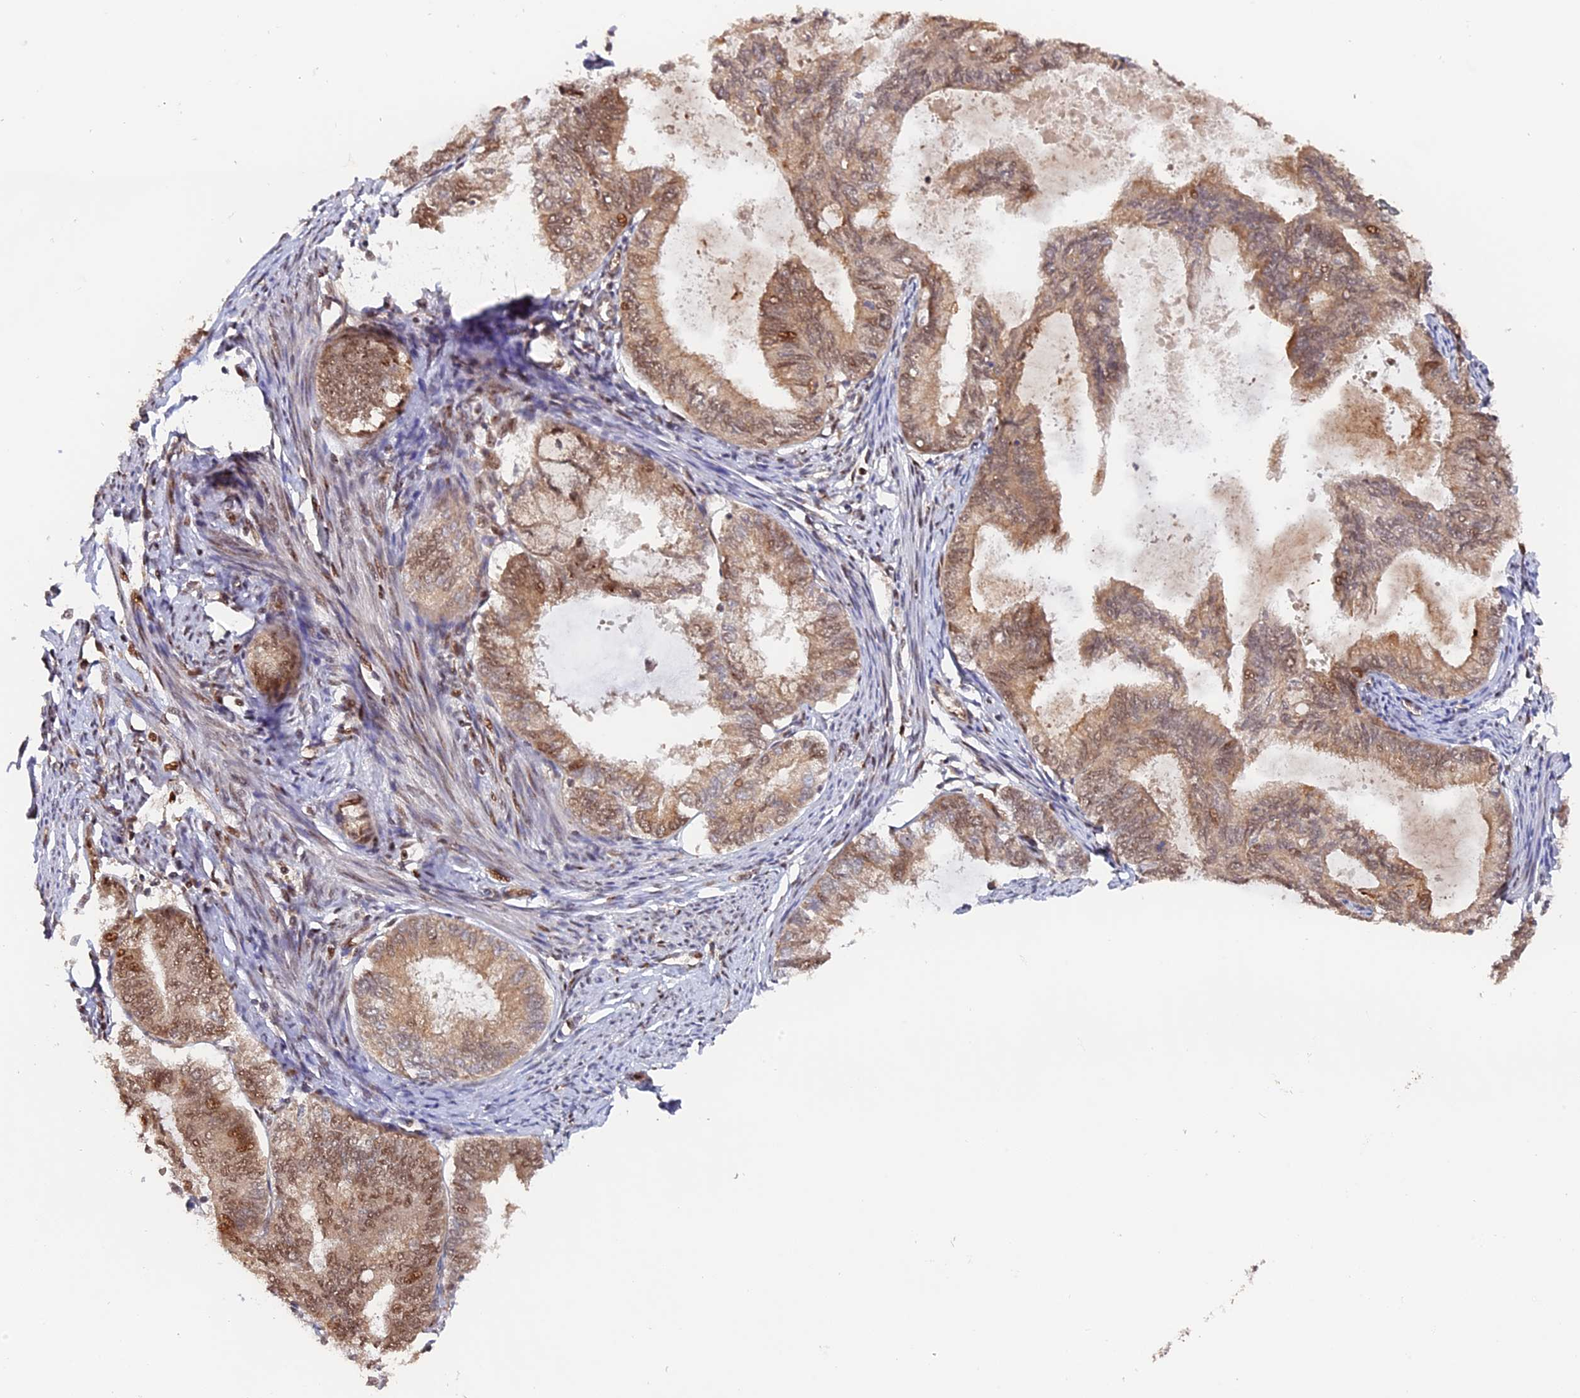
{"staining": {"intensity": "moderate", "quantity": ">75%", "location": "cytoplasmic/membranous,nuclear"}, "tissue": "endometrial cancer", "cell_type": "Tumor cells", "image_type": "cancer", "snomed": [{"axis": "morphology", "description": "Adenocarcinoma, NOS"}, {"axis": "topography", "description": "Endometrium"}], "caption": "Immunohistochemistry micrograph of neoplastic tissue: human endometrial adenocarcinoma stained using immunohistochemistry (IHC) exhibits medium levels of moderate protein expression localized specifically in the cytoplasmic/membranous and nuclear of tumor cells, appearing as a cytoplasmic/membranous and nuclear brown color.", "gene": "ANKRD24", "patient": {"sex": "female", "age": 86}}